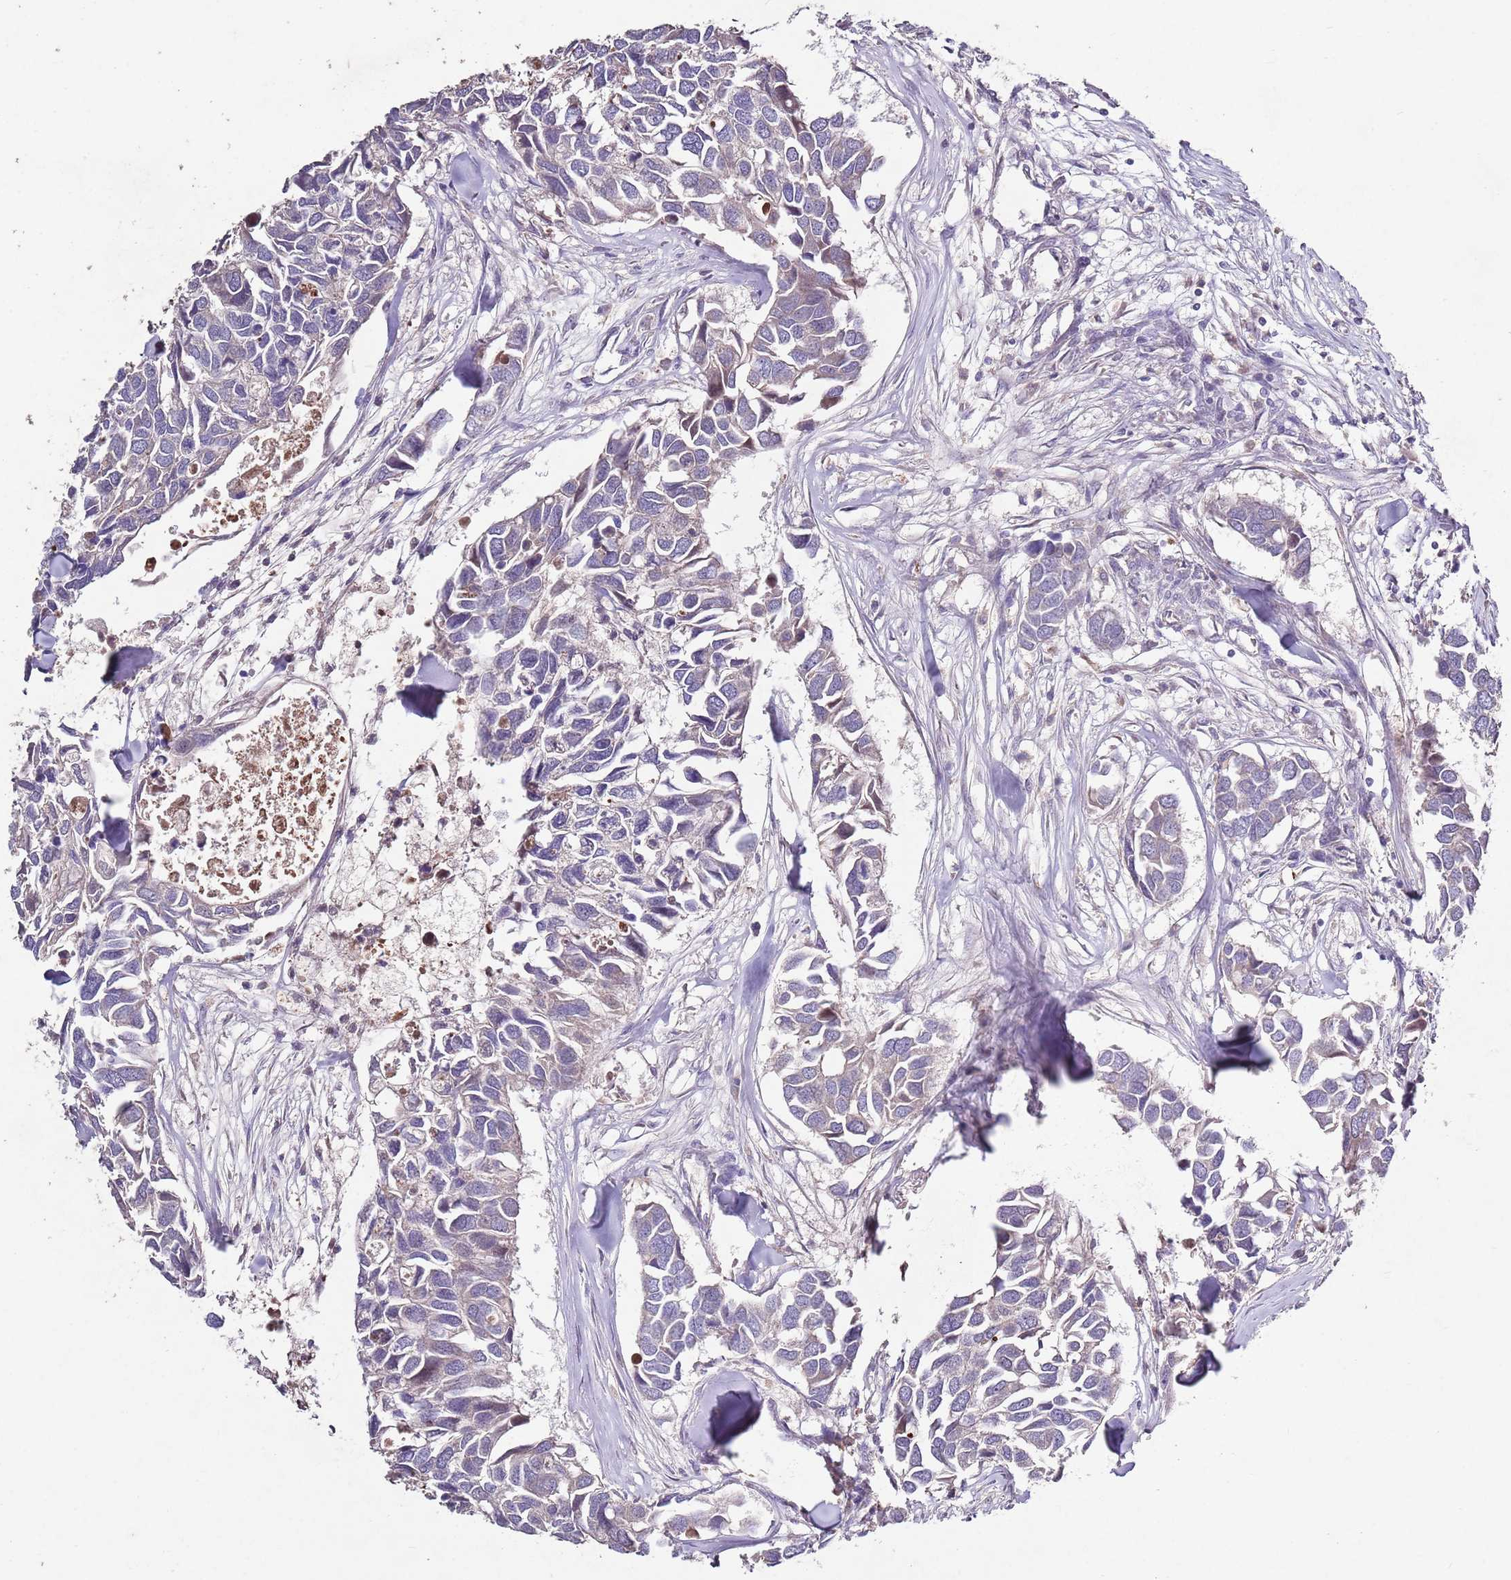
{"staining": {"intensity": "negative", "quantity": "none", "location": "none"}, "tissue": "breast cancer", "cell_type": "Tumor cells", "image_type": "cancer", "snomed": [{"axis": "morphology", "description": "Duct carcinoma"}, {"axis": "topography", "description": "Breast"}], "caption": "Breast cancer (intraductal carcinoma) stained for a protein using immunohistochemistry (IHC) shows no staining tumor cells.", "gene": "NRDE2", "patient": {"sex": "female", "age": 83}}